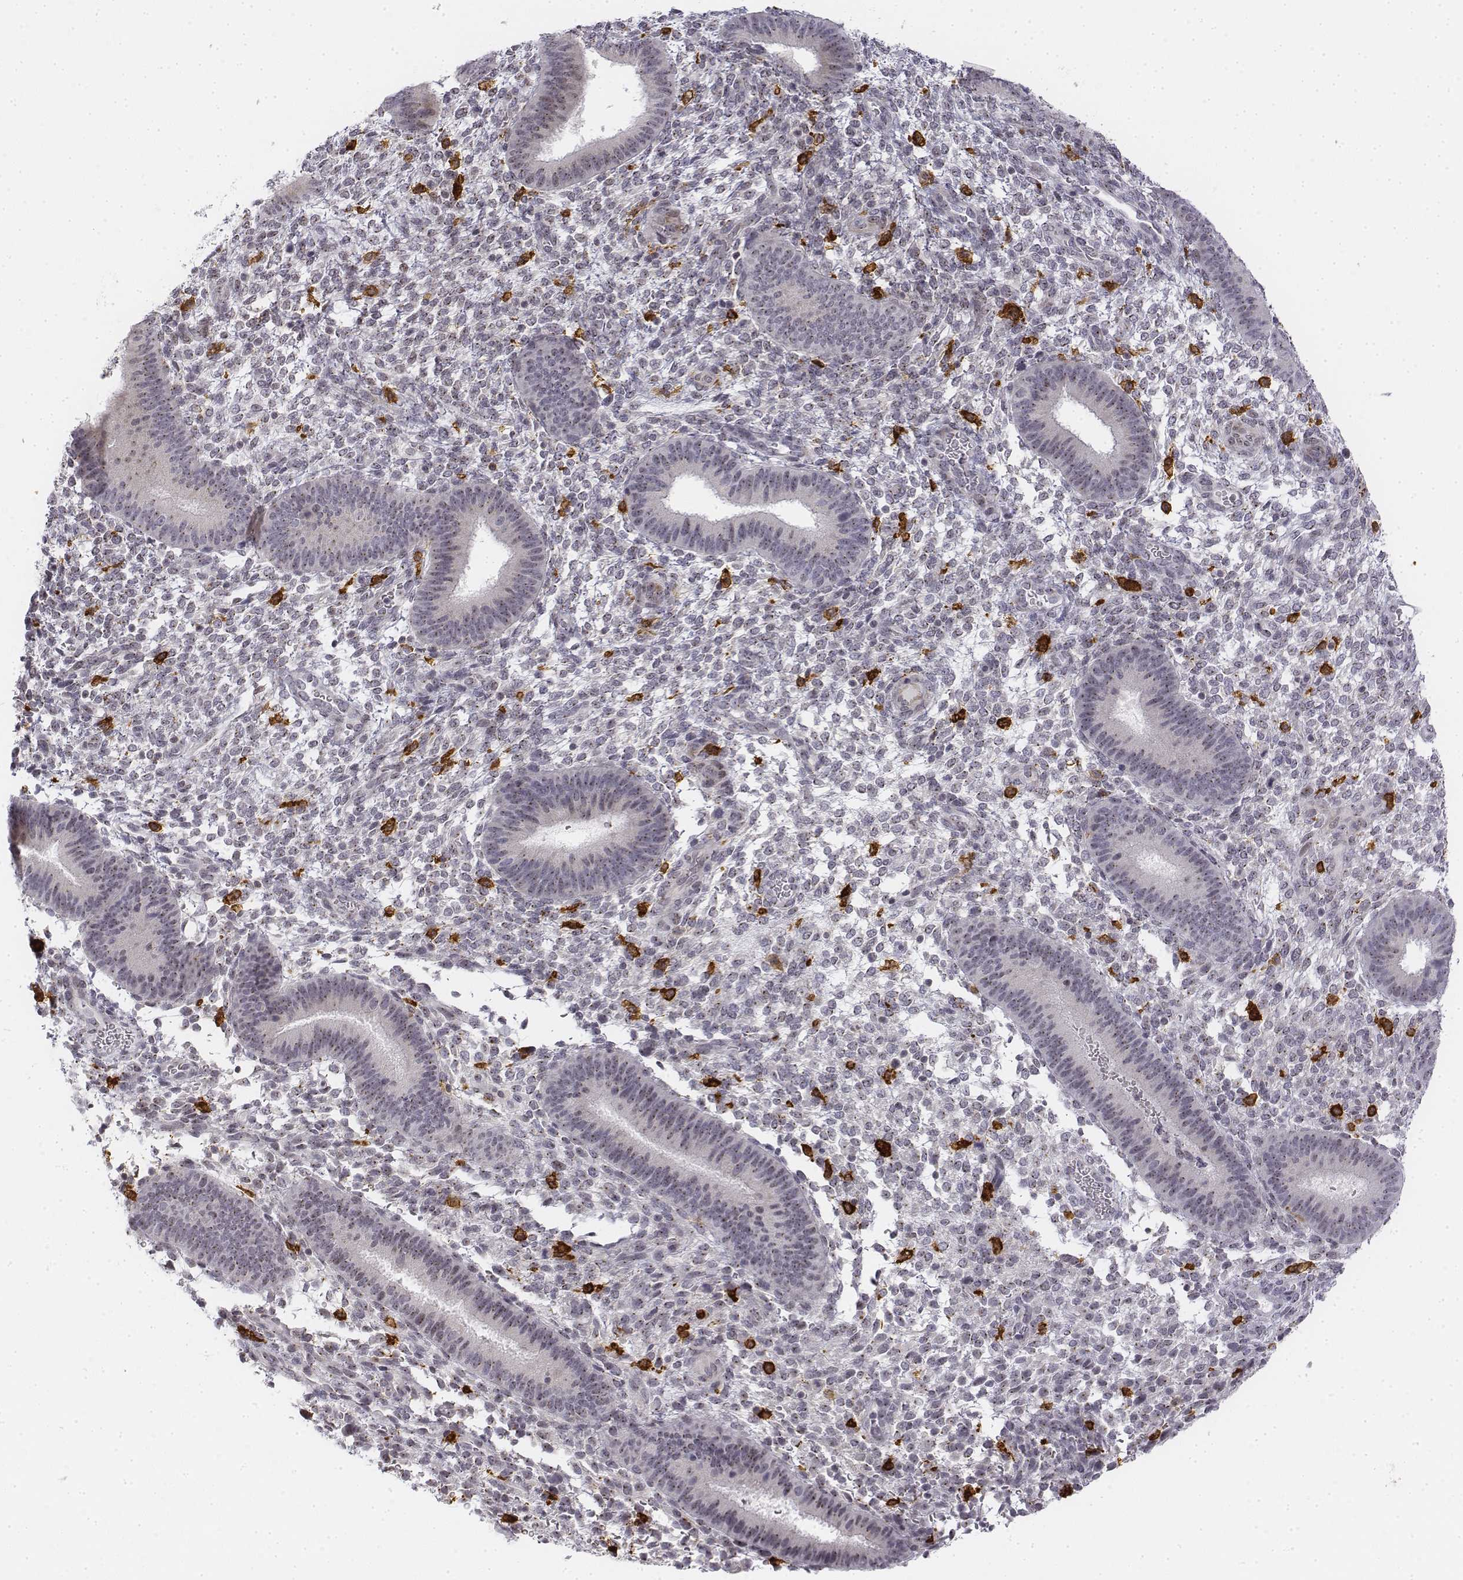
{"staining": {"intensity": "negative", "quantity": "none", "location": "none"}, "tissue": "endometrium", "cell_type": "Cells in endometrial stroma", "image_type": "normal", "snomed": [{"axis": "morphology", "description": "Normal tissue, NOS"}, {"axis": "topography", "description": "Endometrium"}], "caption": "Cells in endometrial stroma show no significant protein staining in unremarkable endometrium. (Brightfield microscopy of DAB (3,3'-diaminobenzidine) immunohistochemistry (IHC) at high magnification).", "gene": "CD14", "patient": {"sex": "female", "age": 39}}